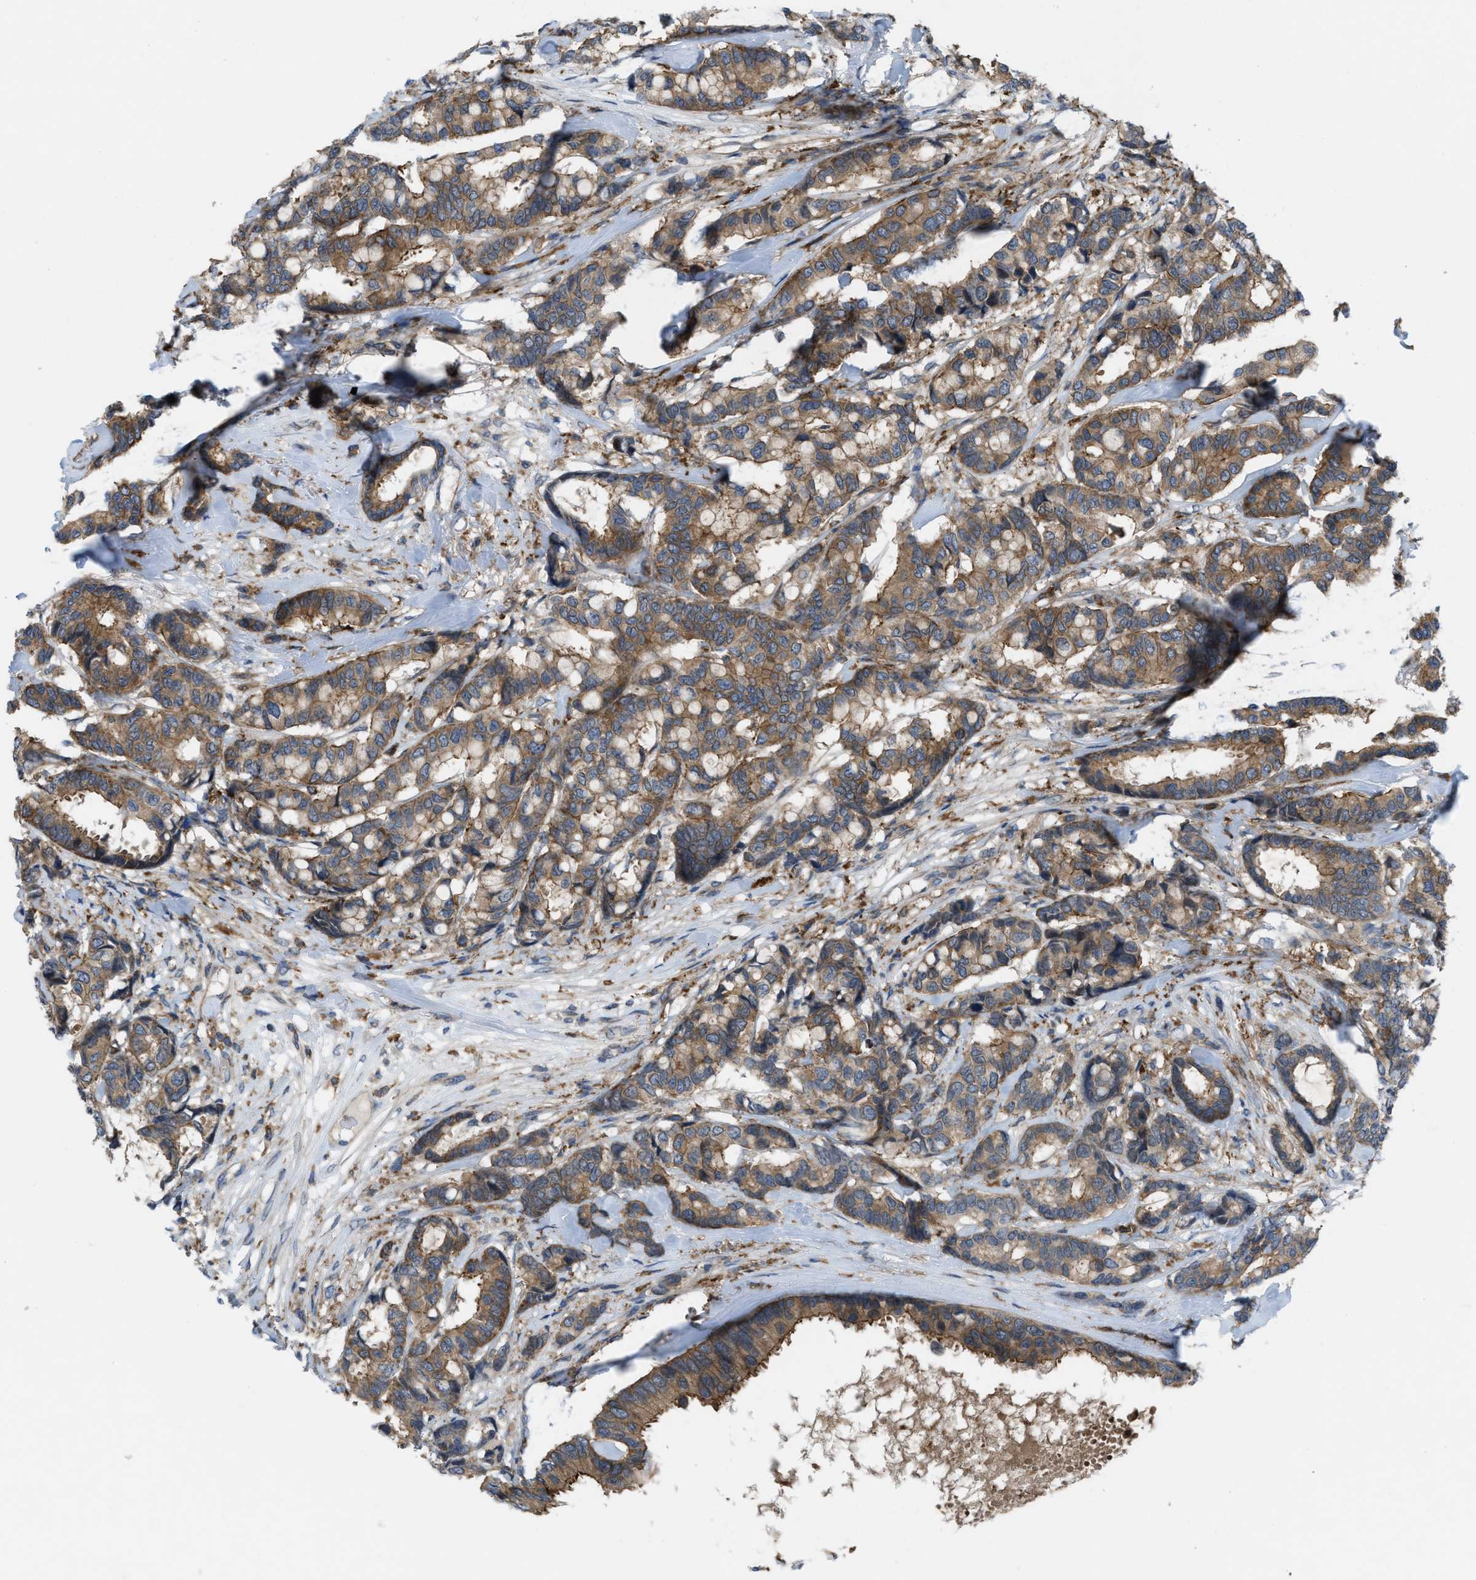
{"staining": {"intensity": "moderate", "quantity": ">75%", "location": "cytoplasmic/membranous"}, "tissue": "breast cancer", "cell_type": "Tumor cells", "image_type": "cancer", "snomed": [{"axis": "morphology", "description": "Duct carcinoma"}, {"axis": "topography", "description": "Breast"}], "caption": "Invasive ductal carcinoma (breast) stained with a protein marker exhibits moderate staining in tumor cells.", "gene": "MYO18A", "patient": {"sex": "female", "age": 87}}